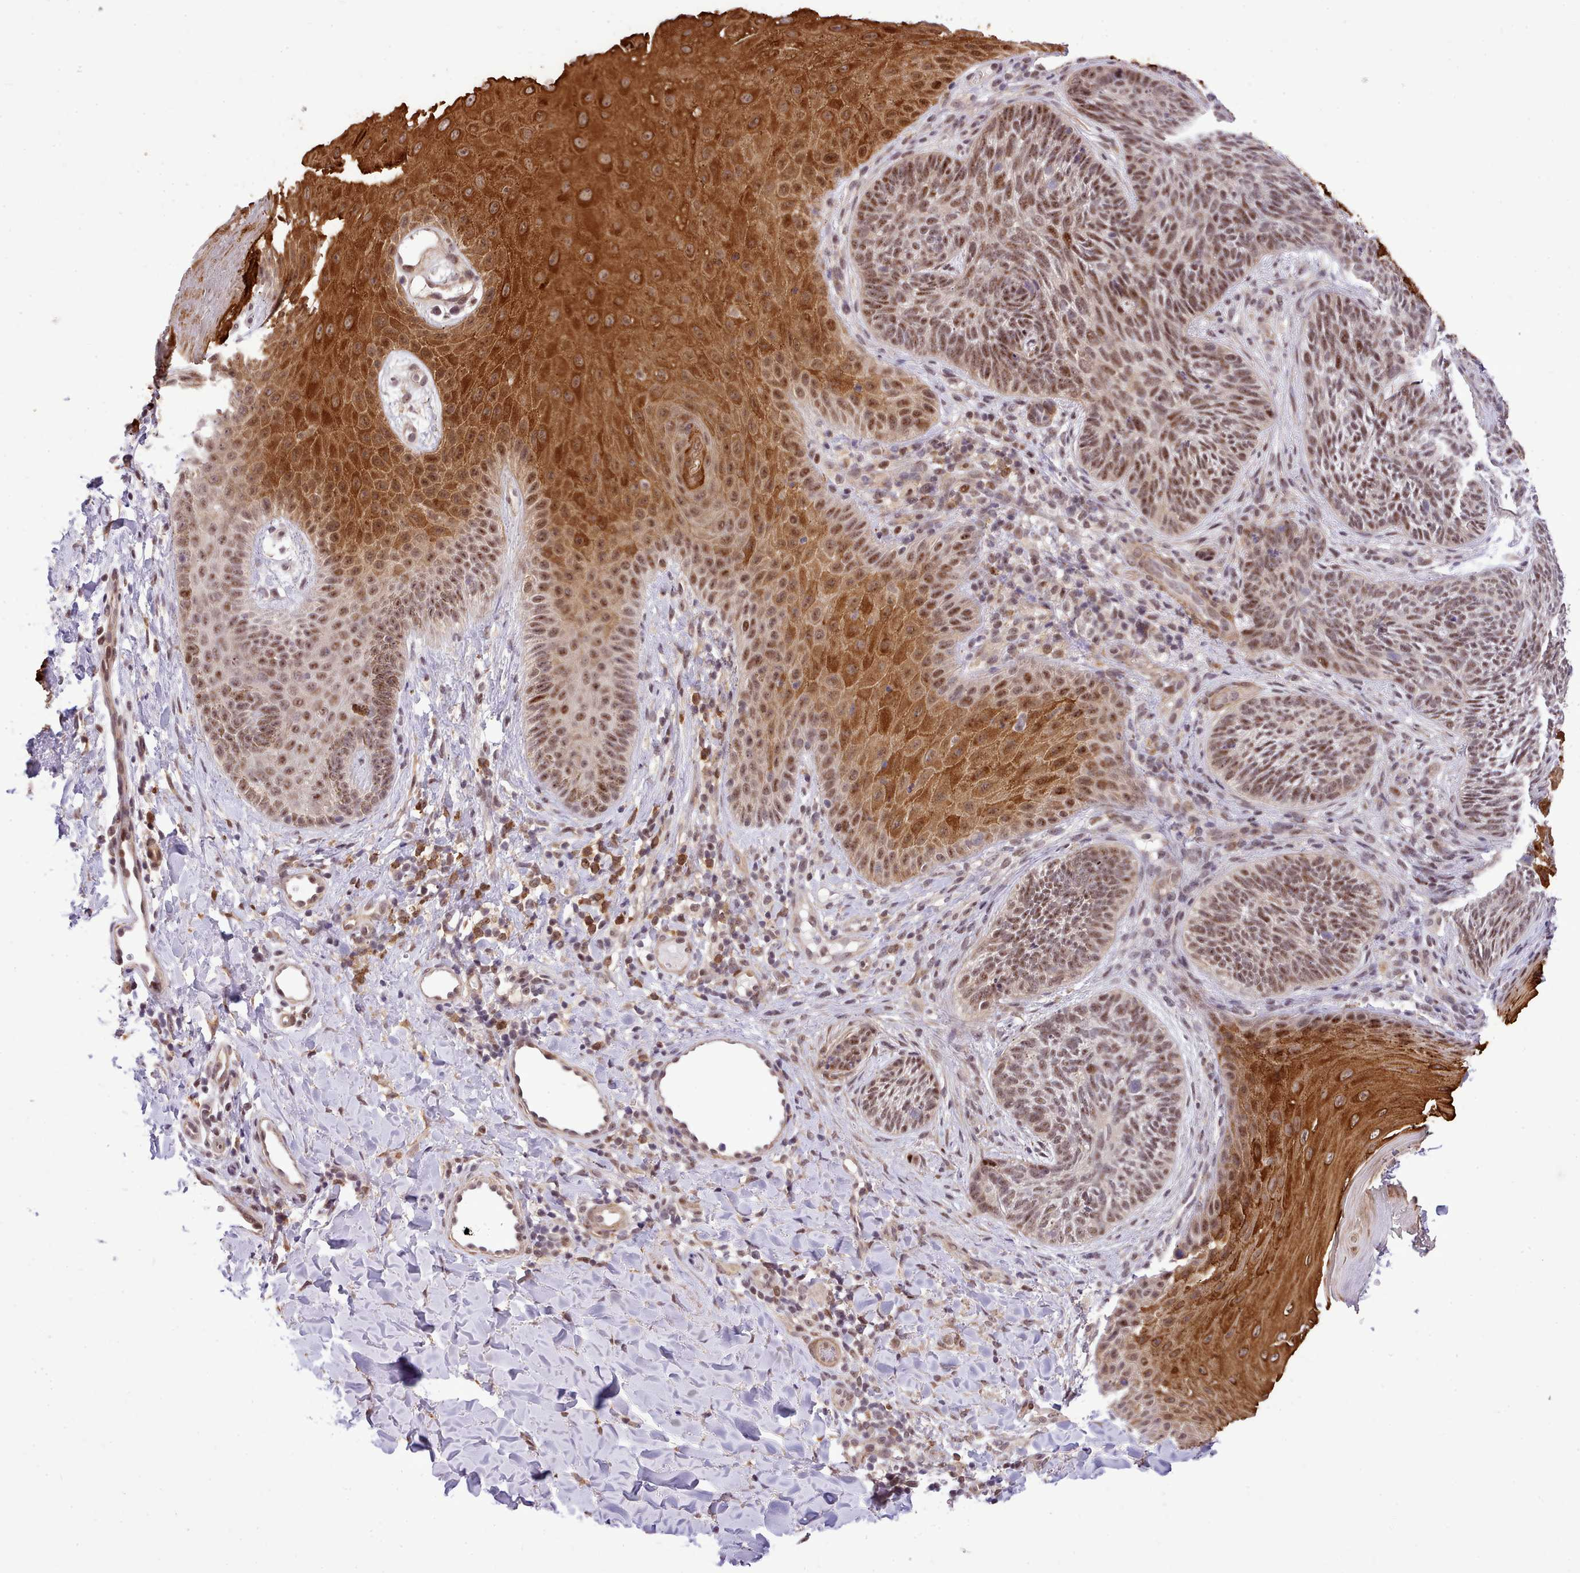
{"staining": {"intensity": "strong", "quantity": ">75%", "location": "cytoplasmic/membranous,nuclear"}, "tissue": "skin", "cell_type": "Epidermal cells", "image_type": "normal", "snomed": [{"axis": "morphology", "description": "Normal tissue, NOS"}, {"axis": "morphology", "description": "Neoplasm, malignant, NOS"}, {"axis": "topography", "description": "Anal"}], "caption": "Immunohistochemical staining of benign skin displays strong cytoplasmic/membranous,nuclear protein expression in about >75% of epidermal cells. The staining is performed using DAB brown chromogen to label protein expression. The nuclei are counter-stained blue using hematoxylin.", "gene": "HOXB7", "patient": {"sex": "male", "age": 47}}